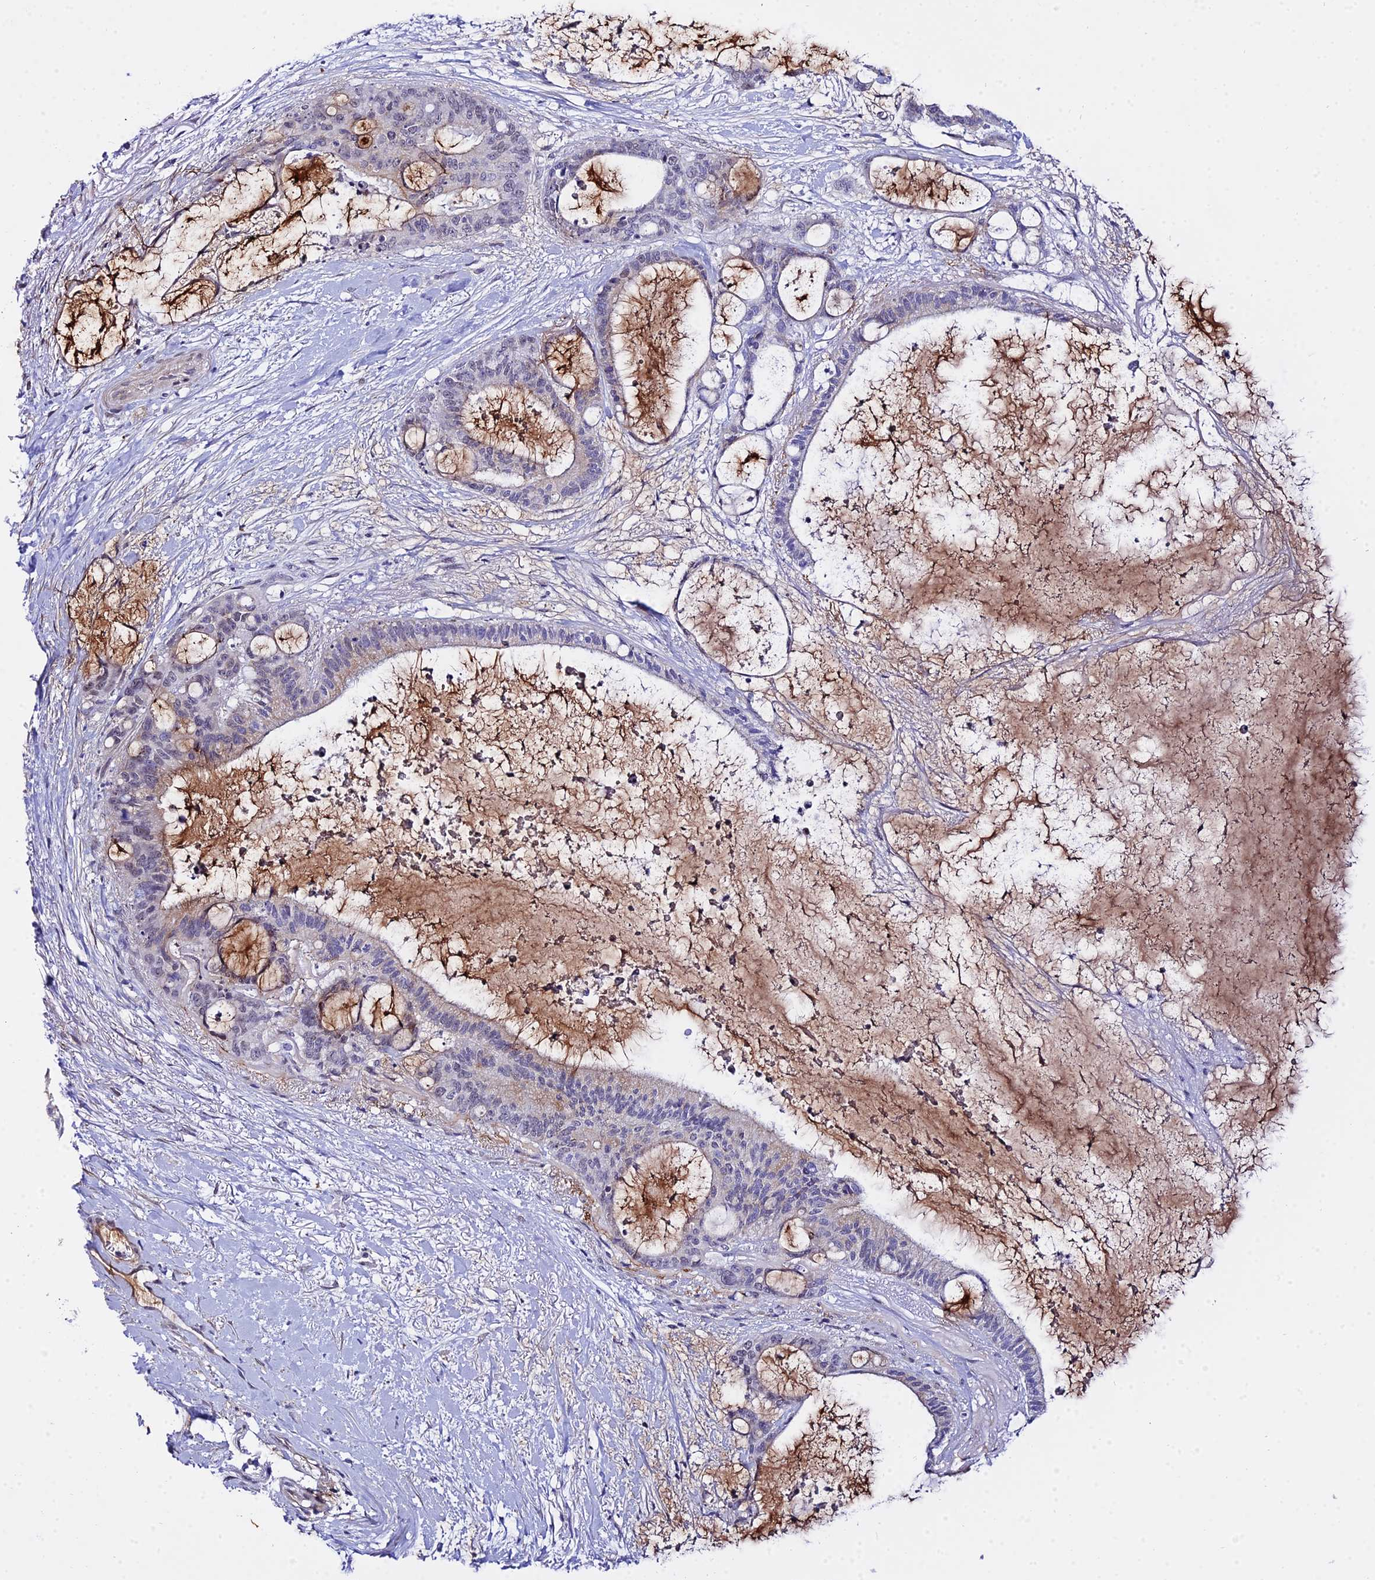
{"staining": {"intensity": "moderate", "quantity": "<25%", "location": "cytoplasmic/membranous"}, "tissue": "liver cancer", "cell_type": "Tumor cells", "image_type": "cancer", "snomed": [{"axis": "morphology", "description": "Normal tissue, NOS"}, {"axis": "morphology", "description": "Cholangiocarcinoma"}, {"axis": "topography", "description": "Liver"}, {"axis": "topography", "description": "Peripheral nerve tissue"}], "caption": "Moderate cytoplasmic/membranous protein staining is present in approximately <25% of tumor cells in cholangiocarcinoma (liver). Using DAB (brown) and hematoxylin (blue) stains, captured at high magnification using brightfield microscopy.", "gene": "ZNF628", "patient": {"sex": "female", "age": 73}}